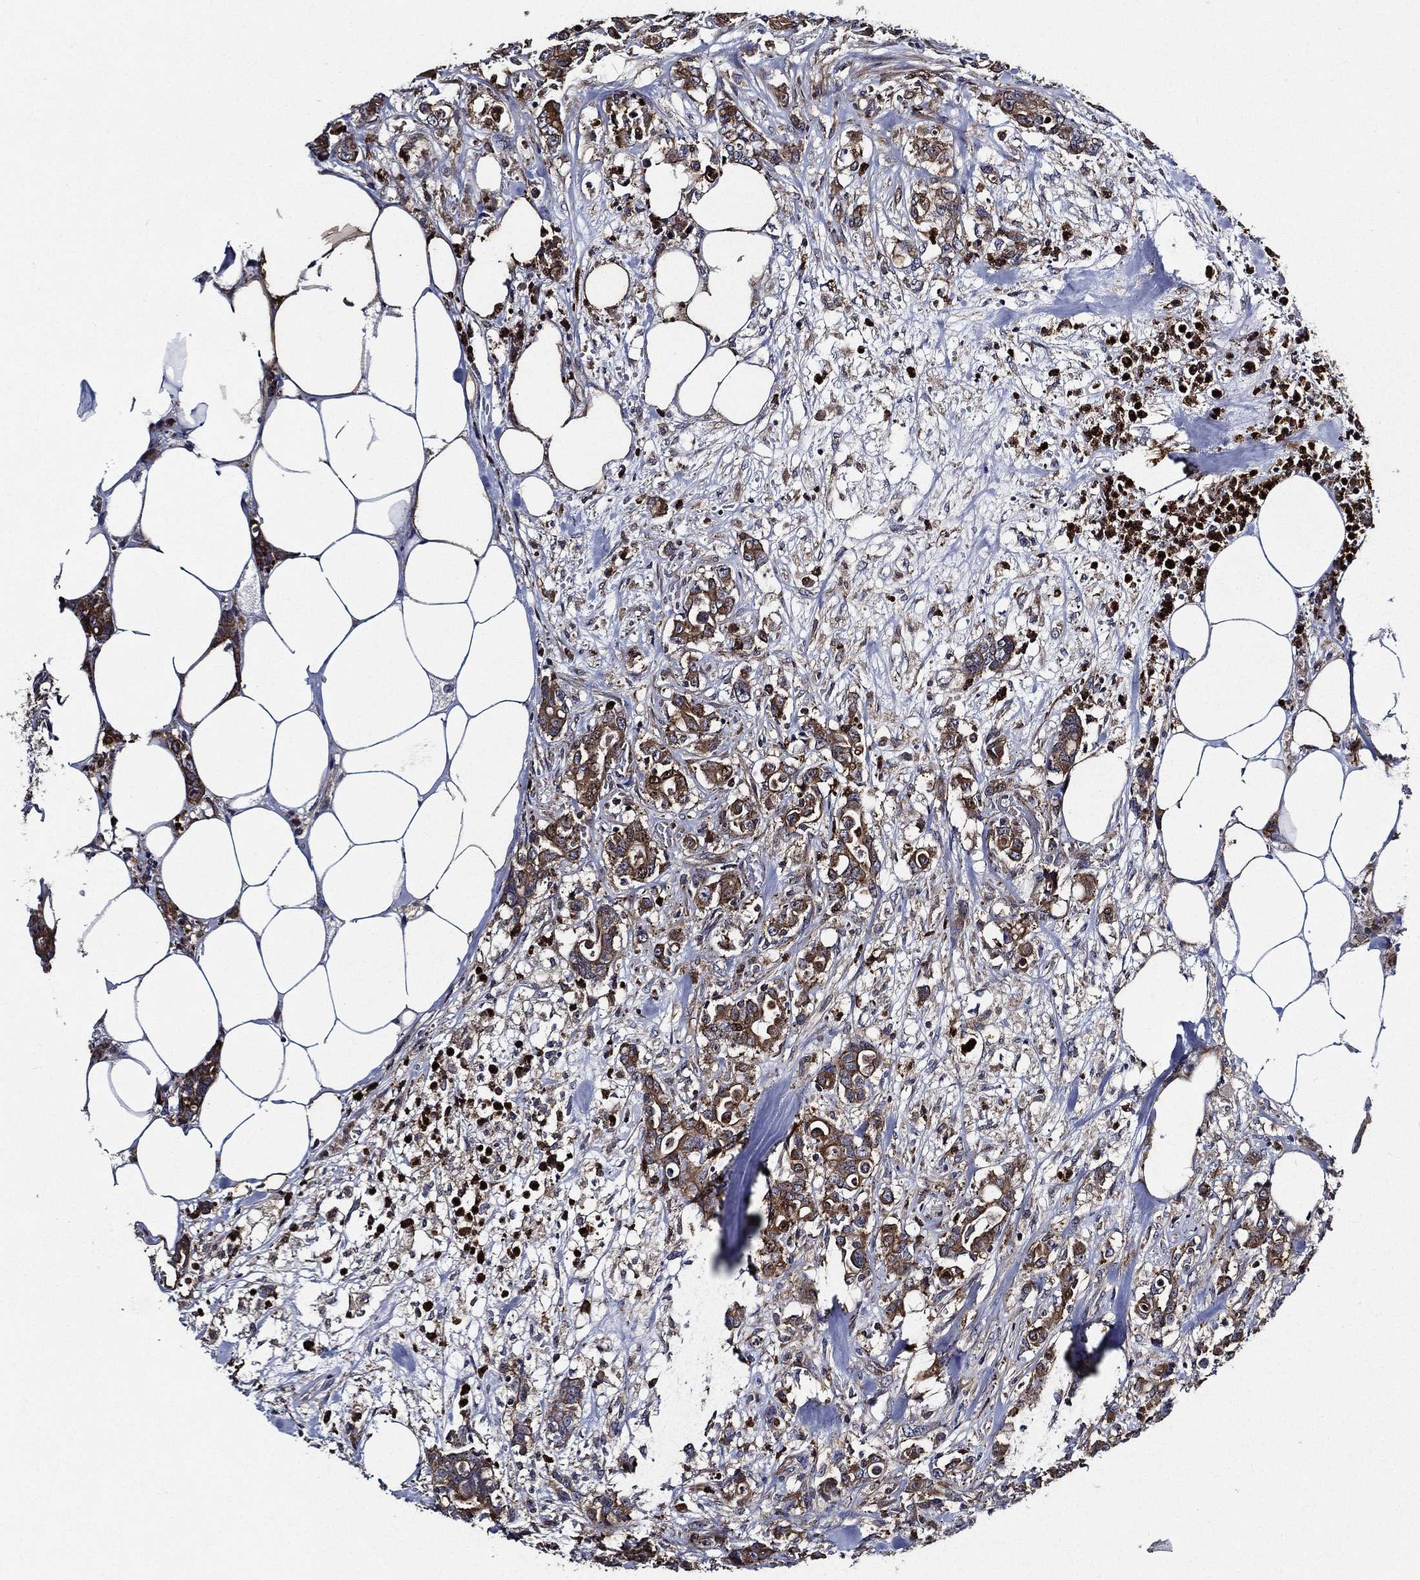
{"staining": {"intensity": "moderate", "quantity": "<25%", "location": "cytoplasmic/membranous,nuclear"}, "tissue": "colorectal cancer", "cell_type": "Tumor cells", "image_type": "cancer", "snomed": [{"axis": "morphology", "description": "Adenocarcinoma, NOS"}, {"axis": "topography", "description": "Colon"}], "caption": "Colorectal cancer (adenocarcinoma) stained for a protein exhibits moderate cytoplasmic/membranous and nuclear positivity in tumor cells. The staining was performed using DAB (3,3'-diaminobenzidine), with brown indicating positive protein expression. Nuclei are stained blue with hematoxylin.", "gene": "KIF20B", "patient": {"sex": "female", "age": 69}}